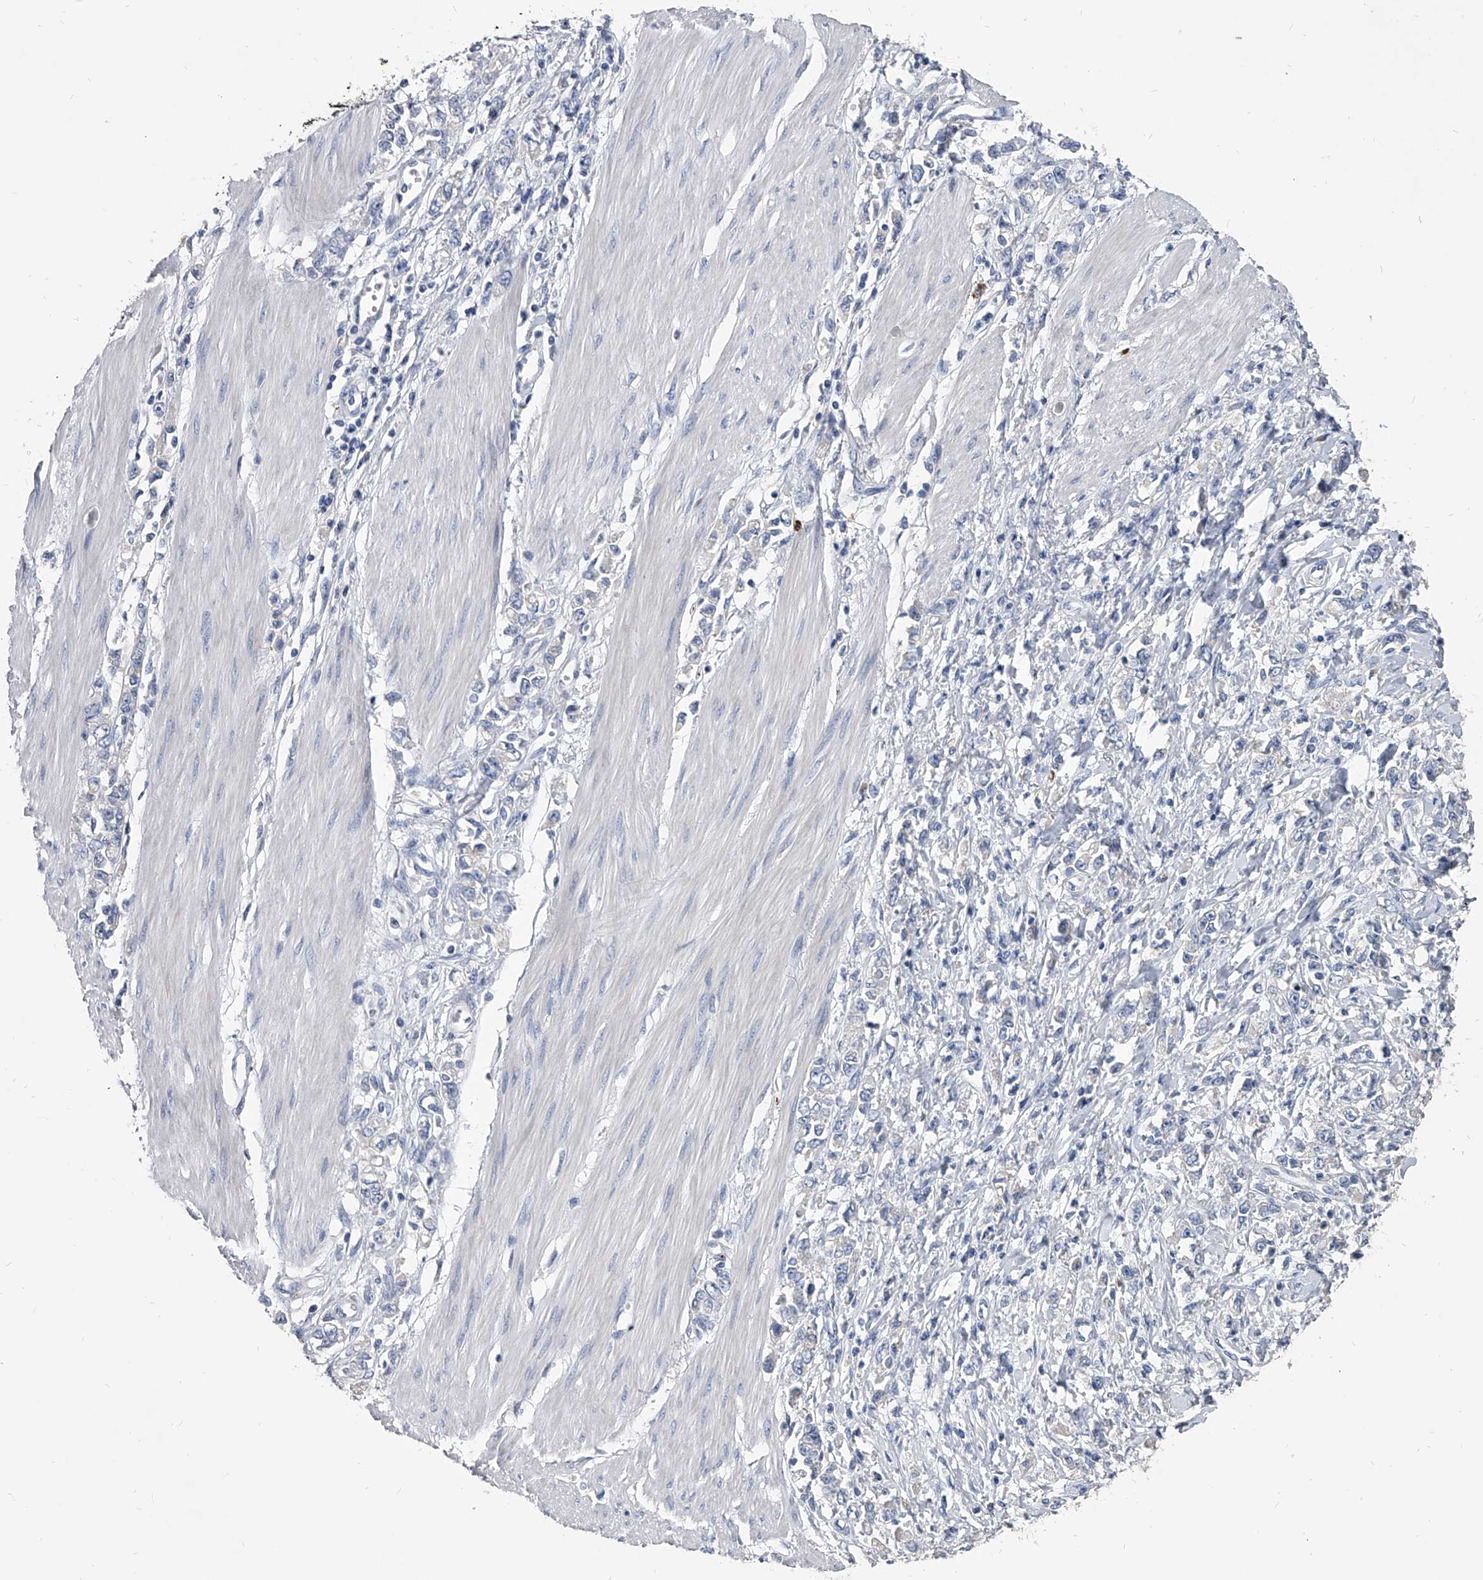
{"staining": {"intensity": "negative", "quantity": "none", "location": "none"}, "tissue": "stomach cancer", "cell_type": "Tumor cells", "image_type": "cancer", "snomed": [{"axis": "morphology", "description": "Adenocarcinoma, NOS"}, {"axis": "topography", "description": "Stomach"}], "caption": "Photomicrograph shows no protein staining in tumor cells of stomach cancer tissue.", "gene": "SPP1", "patient": {"sex": "female", "age": 76}}